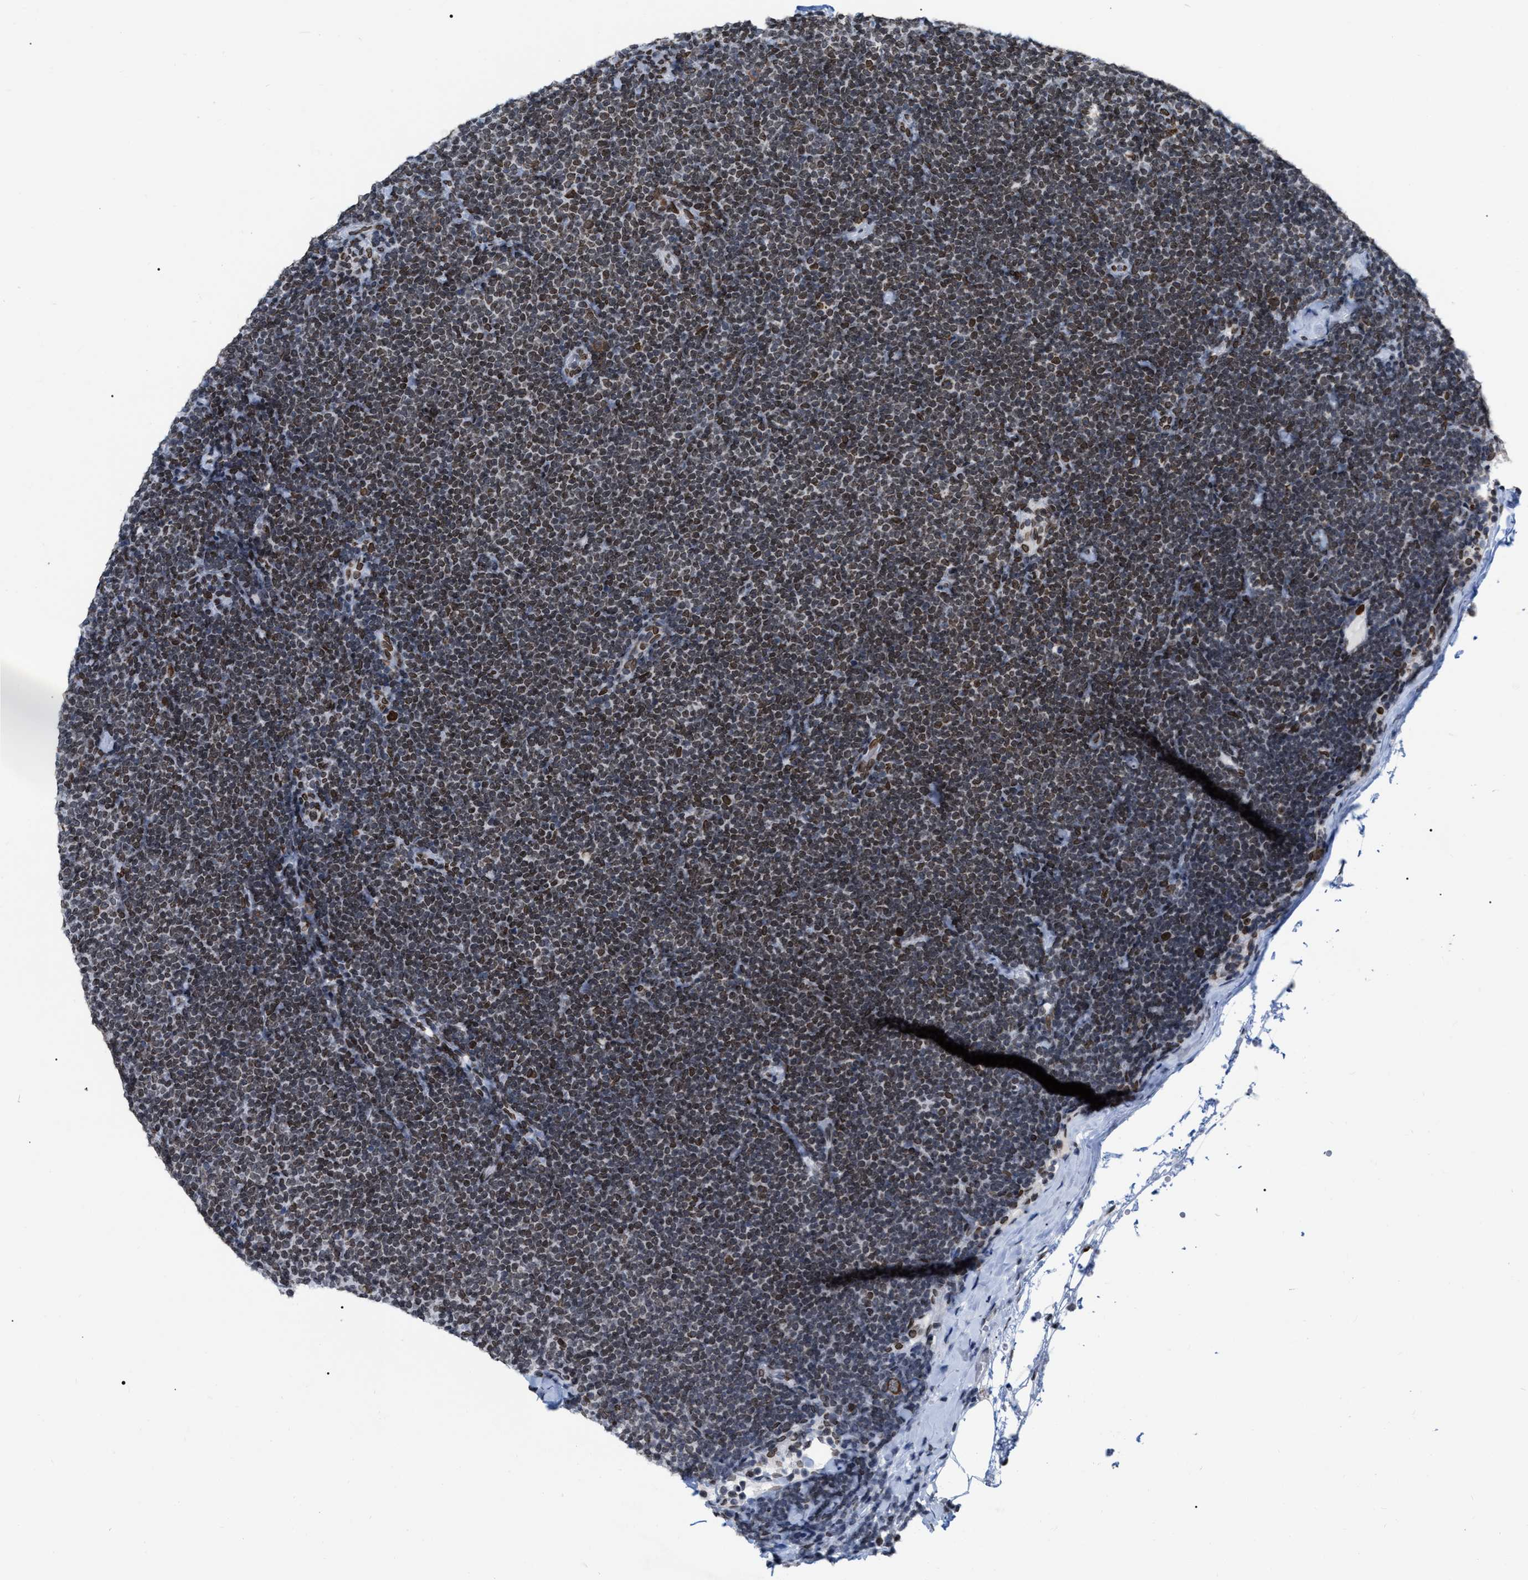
{"staining": {"intensity": "moderate", "quantity": ">75%", "location": "nuclear"}, "tissue": "lymphoma", "cell_type": "Tumor cells", "image_type": "cancer", "snomed": [{"axis": "morphology", "description": "Malignant lymphoma, non-Hodgkin's type, Low grade"}, {"axis": "topography", "description": "Lymph node"}], "caption": "This photomicrograph shows lymphoma stained with immunohistochemistry (IHC) to label a protein in brown. The nuclear of tumor cells show moderate positivity for the protein. Nuclei are counter-stained blue.", "gene": "TPR", "patient": {"sex": "female", "age": 53}}